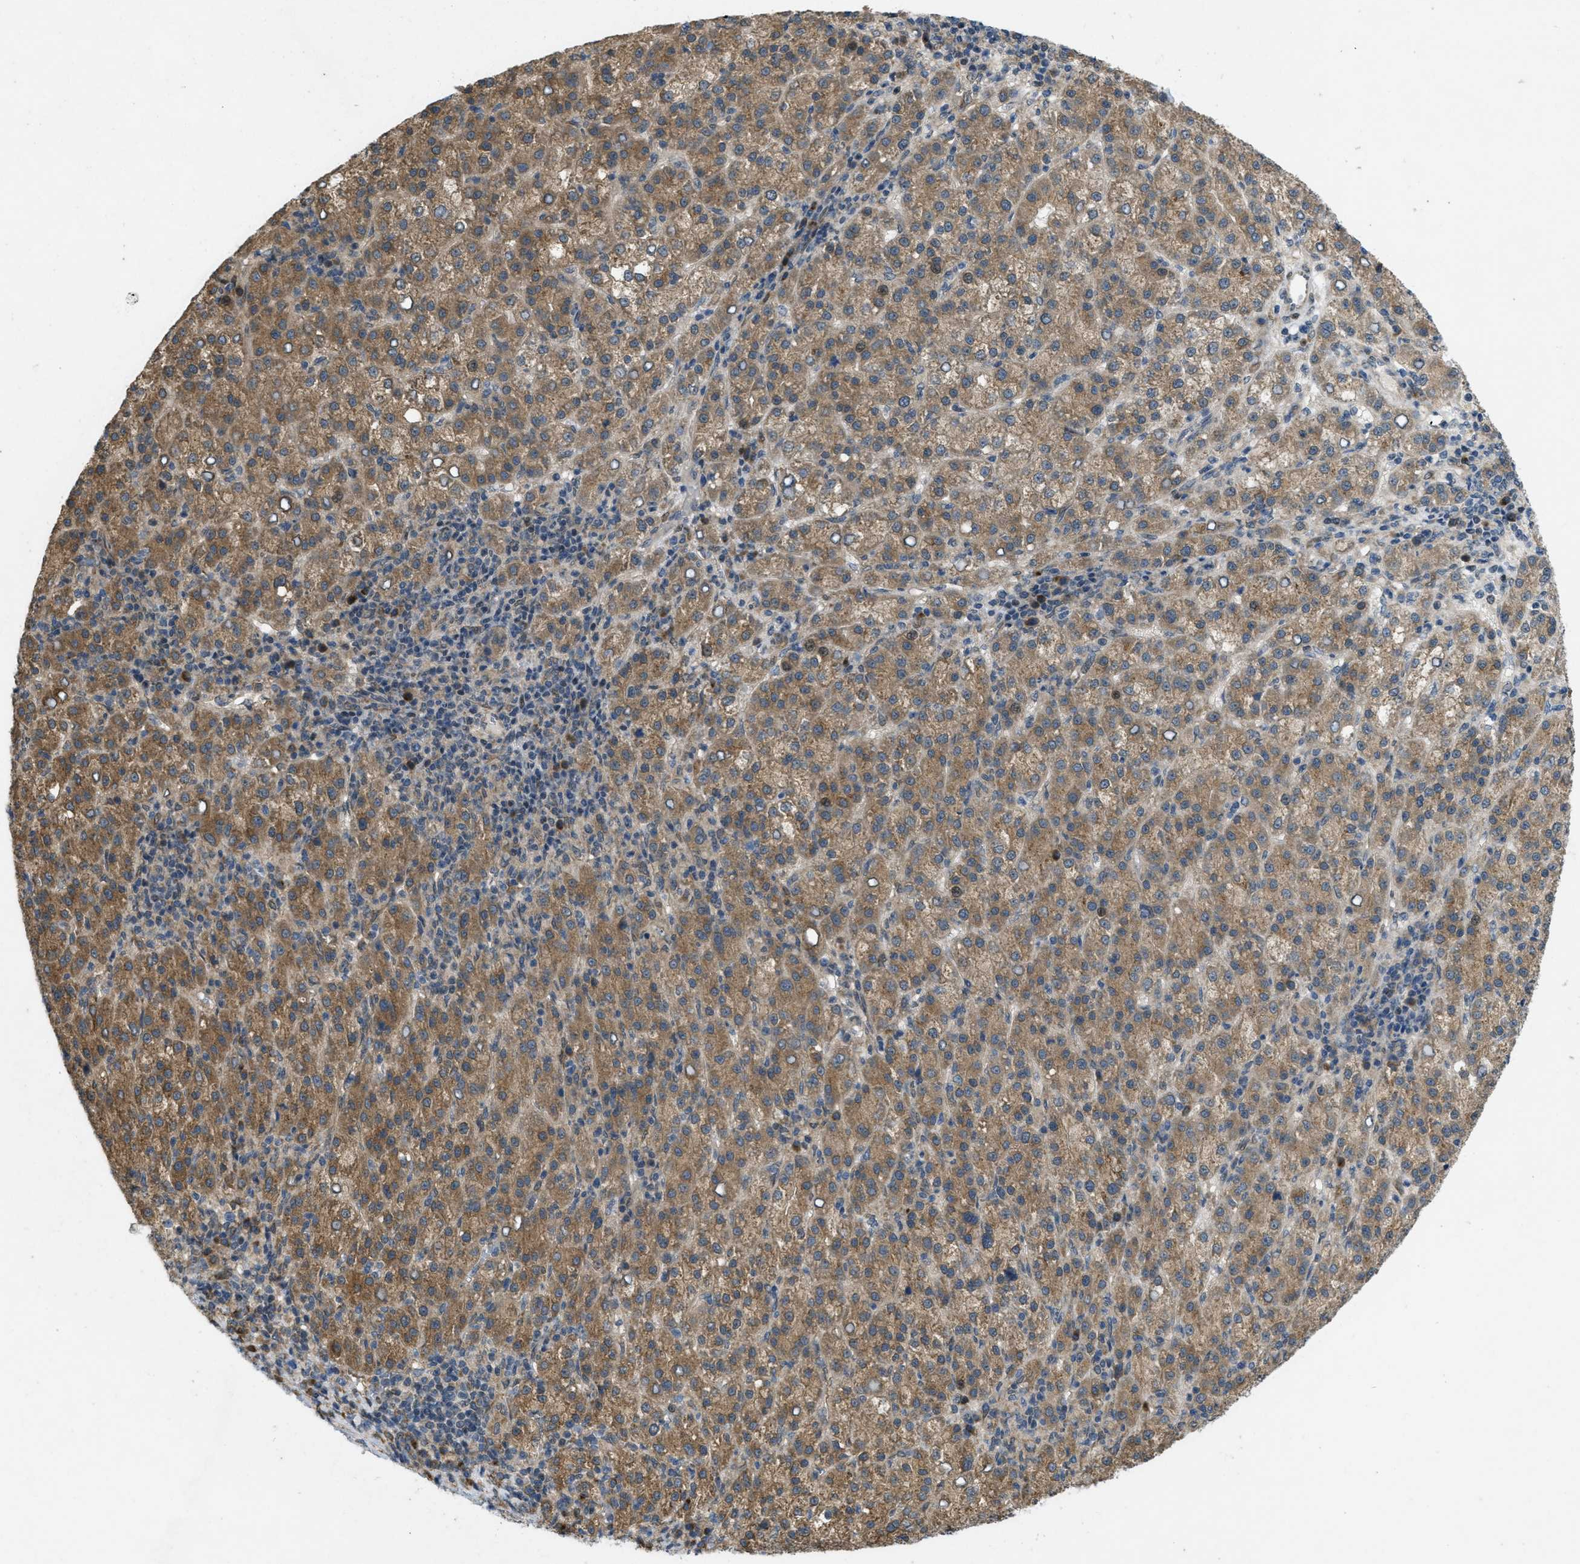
{"staining": {"intensity": "moderate", "quantity": ">75%", "location": "cytoplasmic/membranous"}, "tissue": "liver cancer", "cell_type": "Tumor cells", "image_type": "cancer", "snomed": [{"axis": "morphology", "description": "Carcinoma, Hepatocellular, NOS"}, {"axis": "topography", "description": "Liver"}], "caption": "Immunohistochemistry (DAB (3,3'-diaminobenzidine)) staining of human liver hepatocellular carcinoma exhibits moderate cytoplasmic/membranous protein positivity in approximately >75% of tumor cells.", "gene": "IFNLR1", "patient": {"sex": "female", "age": 58}}